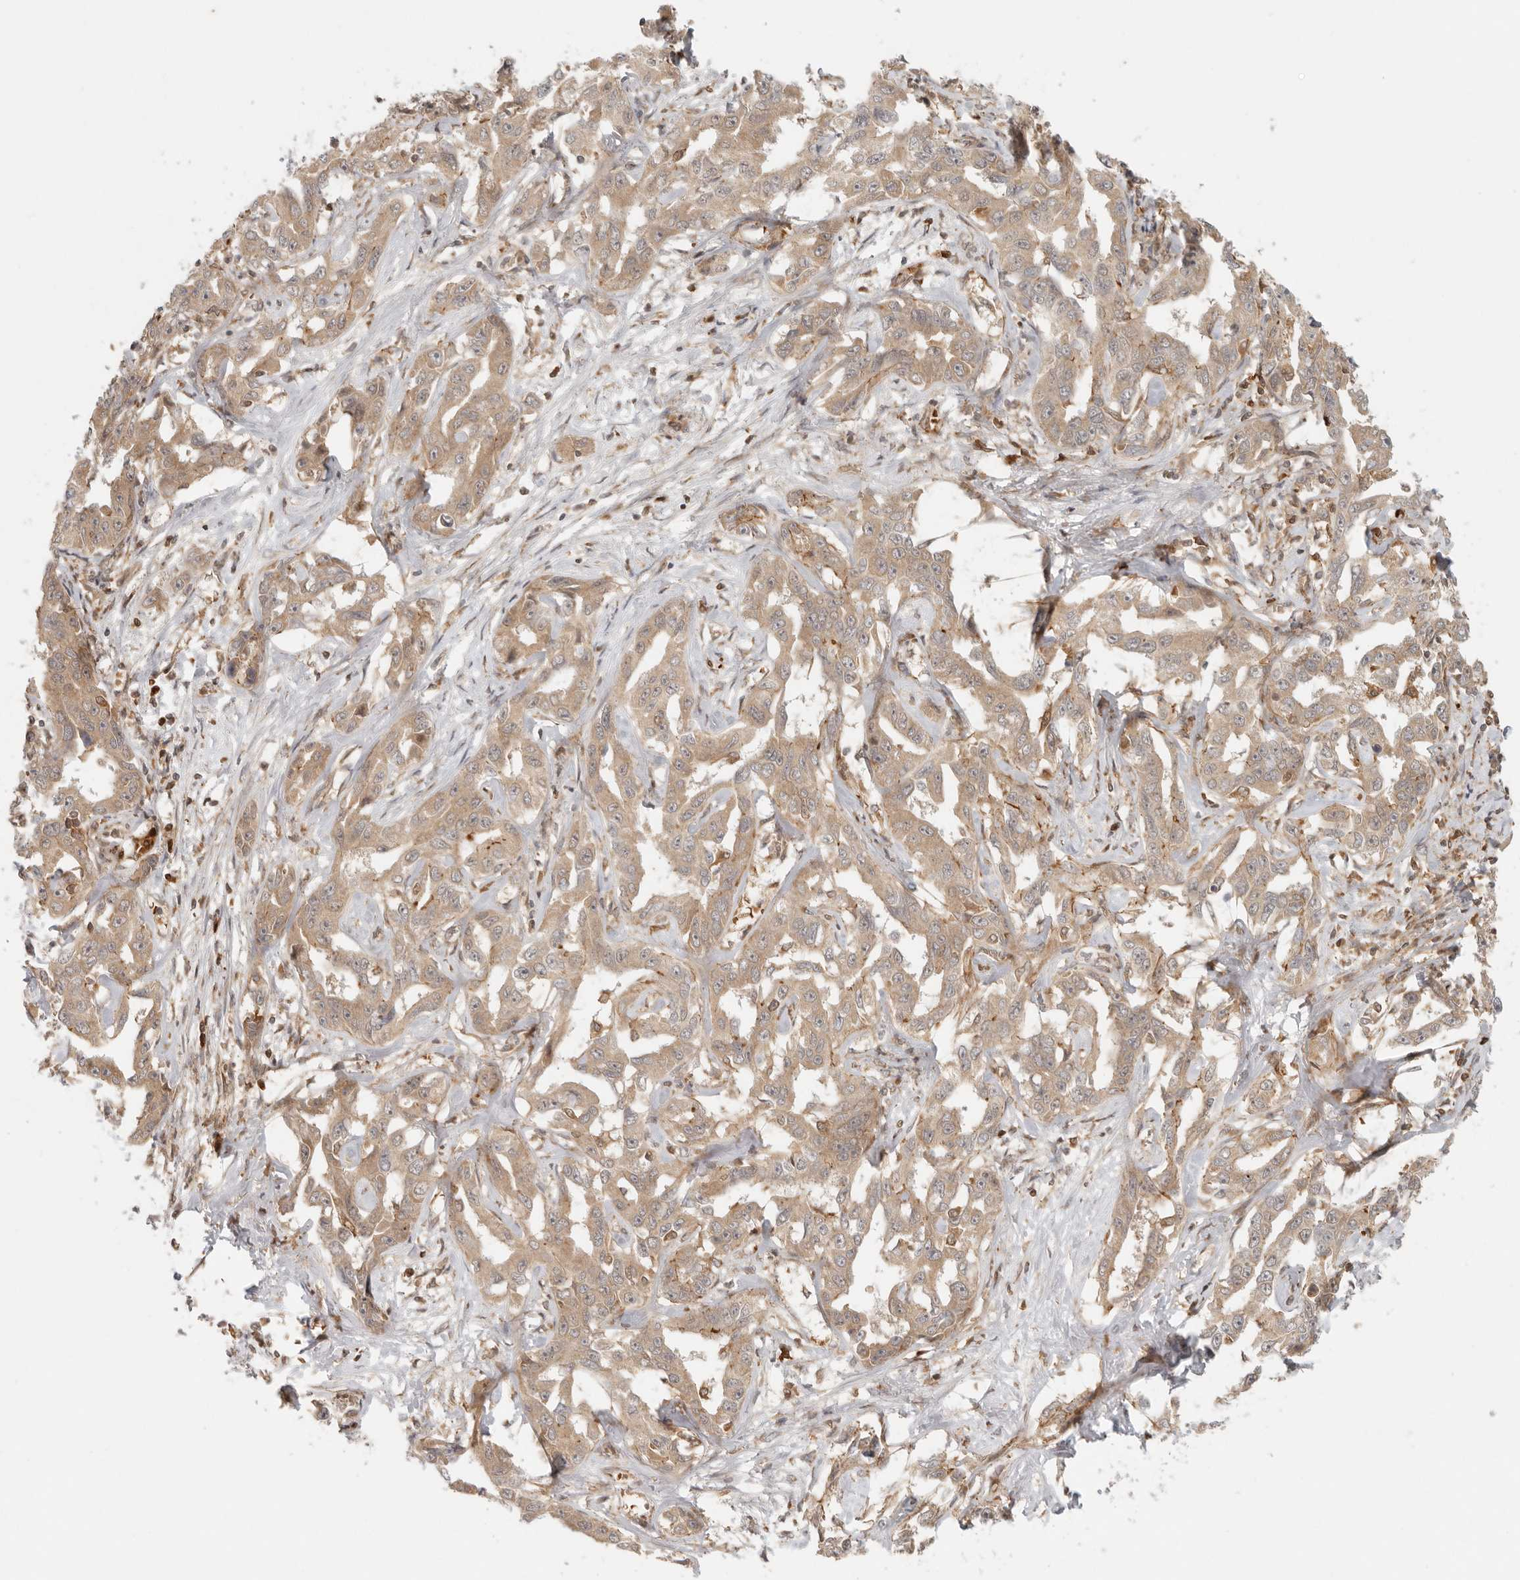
{"staining": {"intensity": "moderate", "quantity": ">75%", "location": "cytoplasmic/membranous"}, "tissue": "liver cancer", "cell_type": "Tumor cells", "image_type": "cancer", "snomed": [{"axis": "morphology", "description": "Cholangiocarcinoma"}, {"axis": "topography", "description": "Liver"}], "caption": "The immunohistochemical stain shows moderate cytoplasmic/membranous staining in tumor cells of liver cancer tissue.", "gene": "AHDC1", "patient": {"sex": "male", "age": 59}}